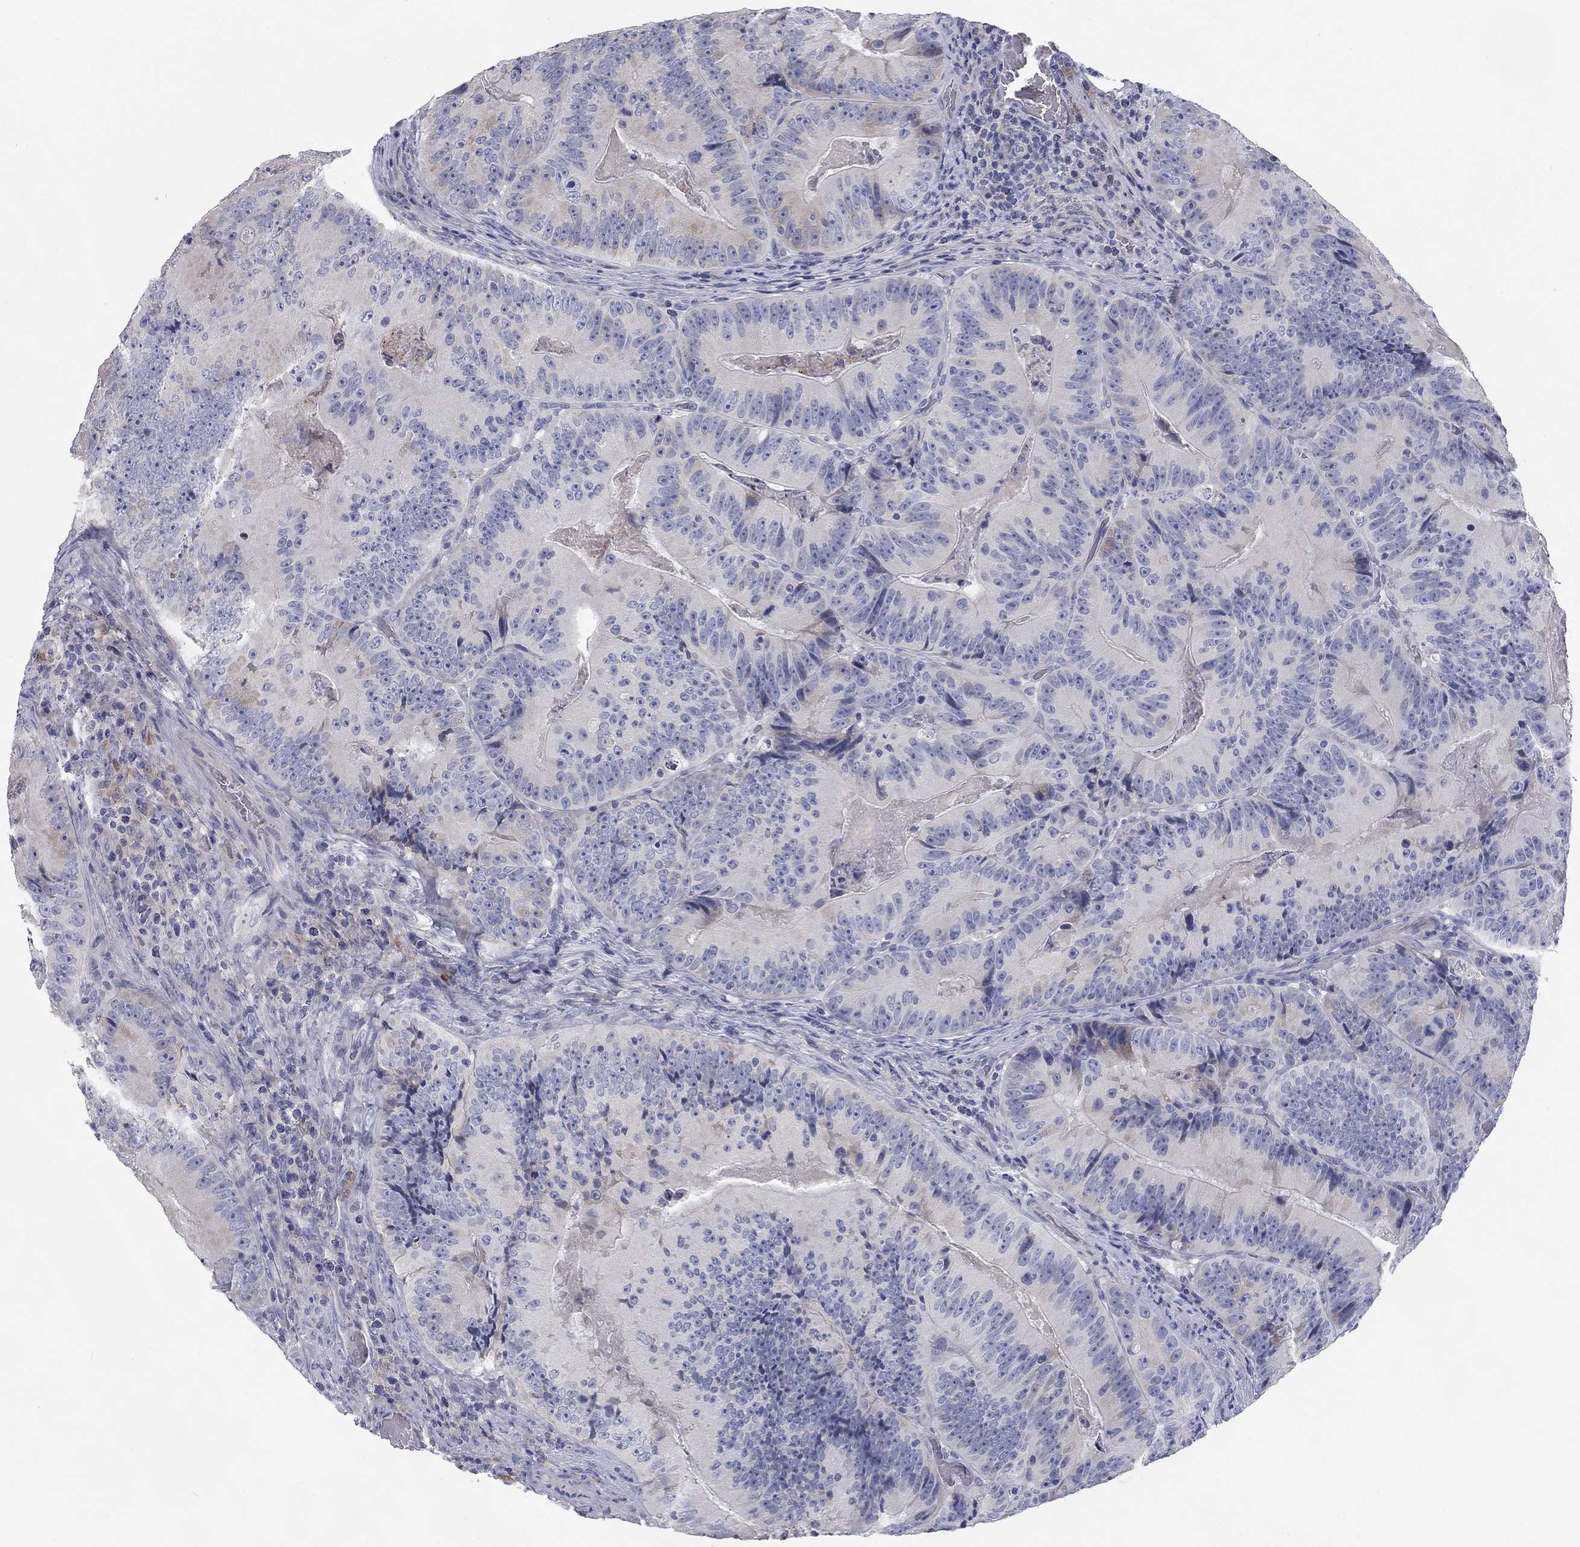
{"staining": {"intensity": "weak", "quantity": "<25%", "location": "cytoplasmic/membranous"}, "tissue": "colorectal cancer", "cell_type": "Tumor cells", "image_type": "cancer", "snomed": [{"axis": "morphology", "description": "Adenocarcinoma, NOS"}, {"axis": "topography", "description": "Colon"}], "caption": "A photomicrograph of colorectal cancer stained for a protein shows no brown staining in tumor cells.", "gene": "CALB1", "patient": {"sex": "female", "age": 86}}